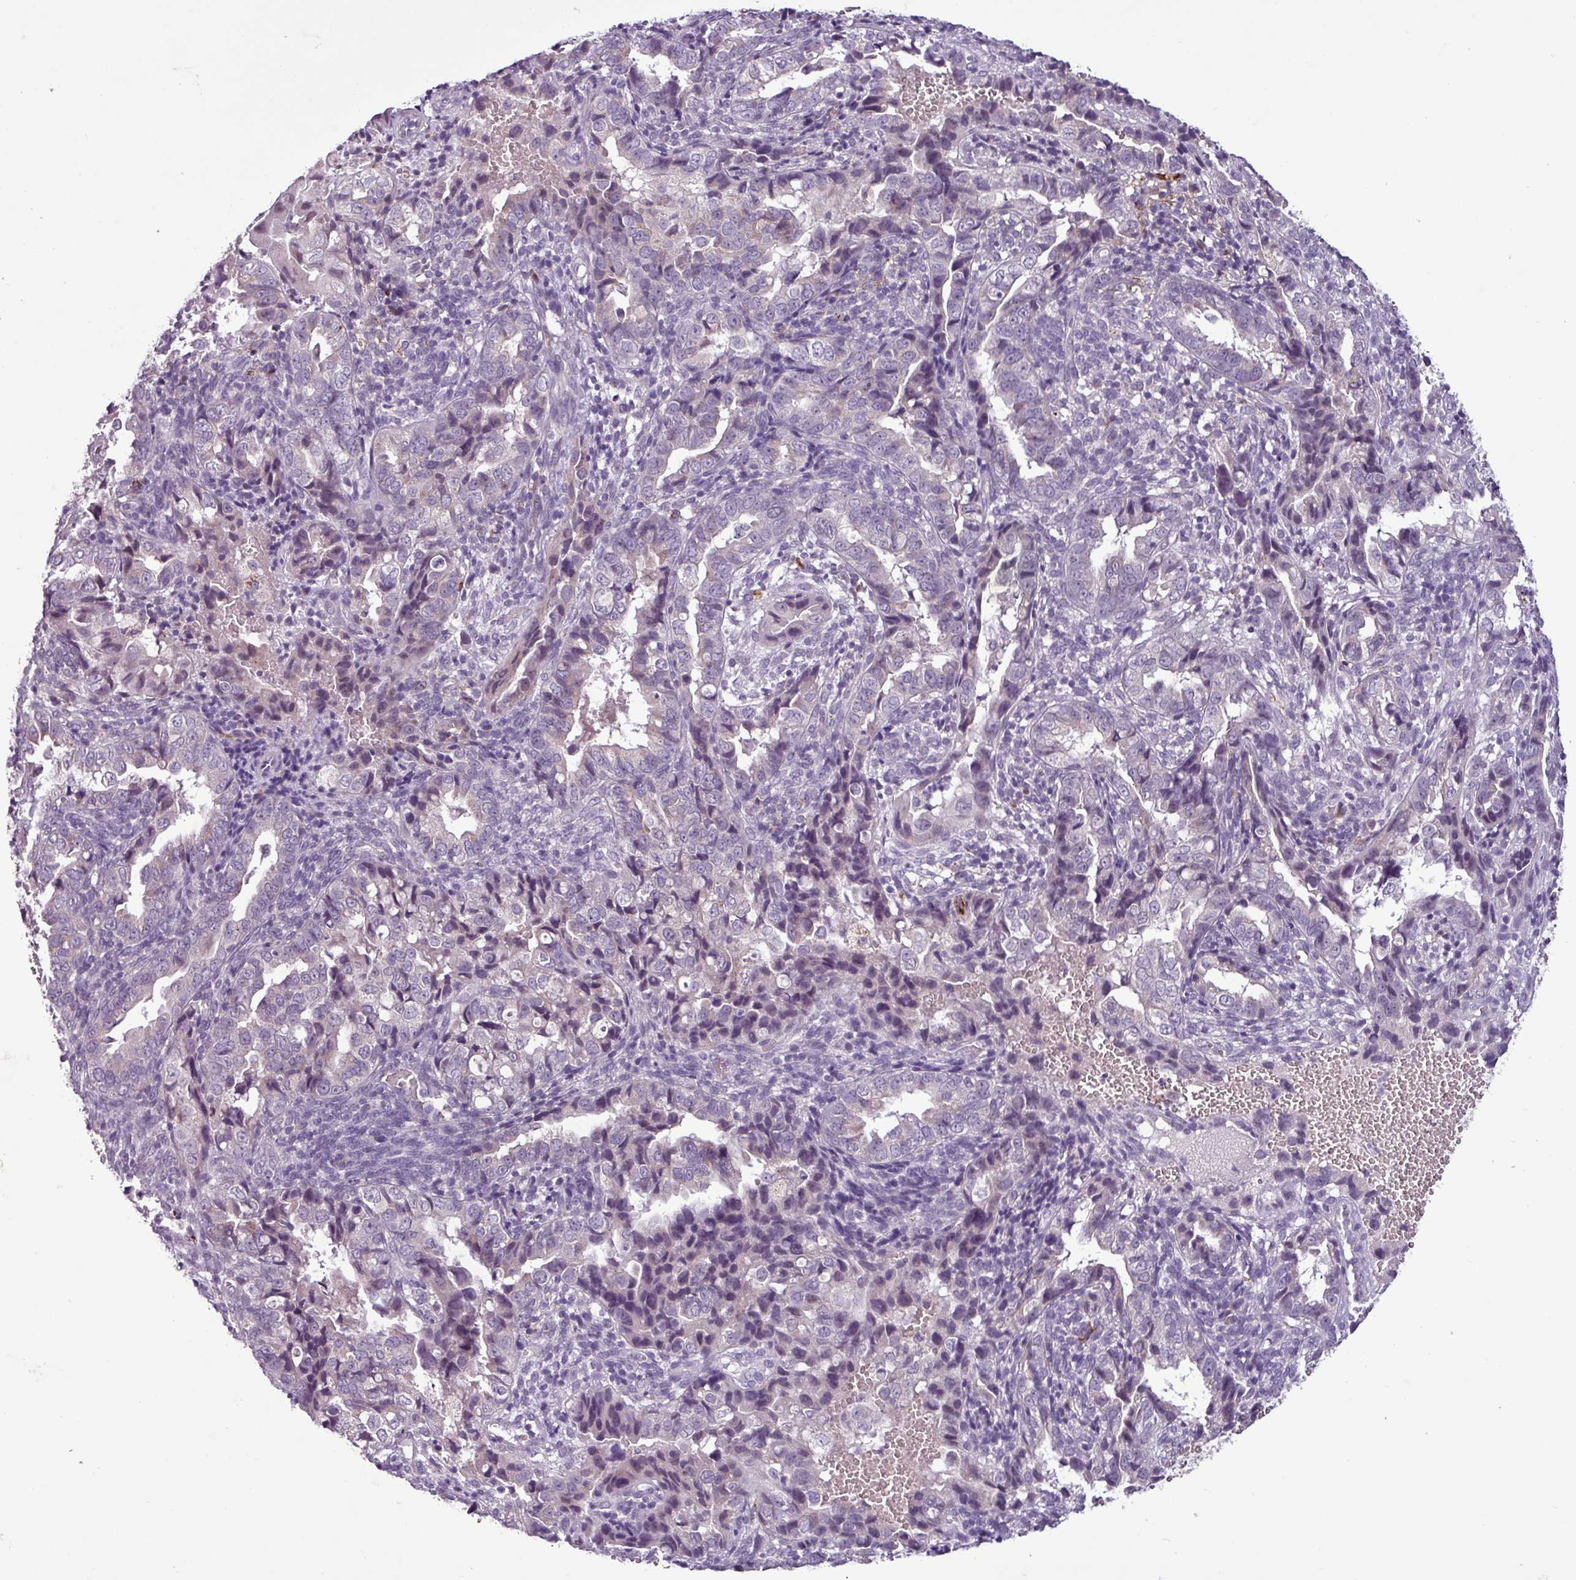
{"staining": {"intensity": "negative", "quantity": "none", "location": "none"}, "tissue": "endometrial cancer", "cell_type": "Tumor cells", "image_type": "cancer", "snomed": [{"axis": "morphology", "description": "Adenocarcinoma, NOS"}, {"axis": "topography", "description": "Endometrium"}], "caption": "Immunohistochemistry (IHC) photomicrograph of neoplastic tissue: human endometrial adenocarcinoma stained with DAB demonstrates no significant protein expression in tumor cells.", "gene": "C9orf24", "patient": {"sex": "female", "age": 57}}